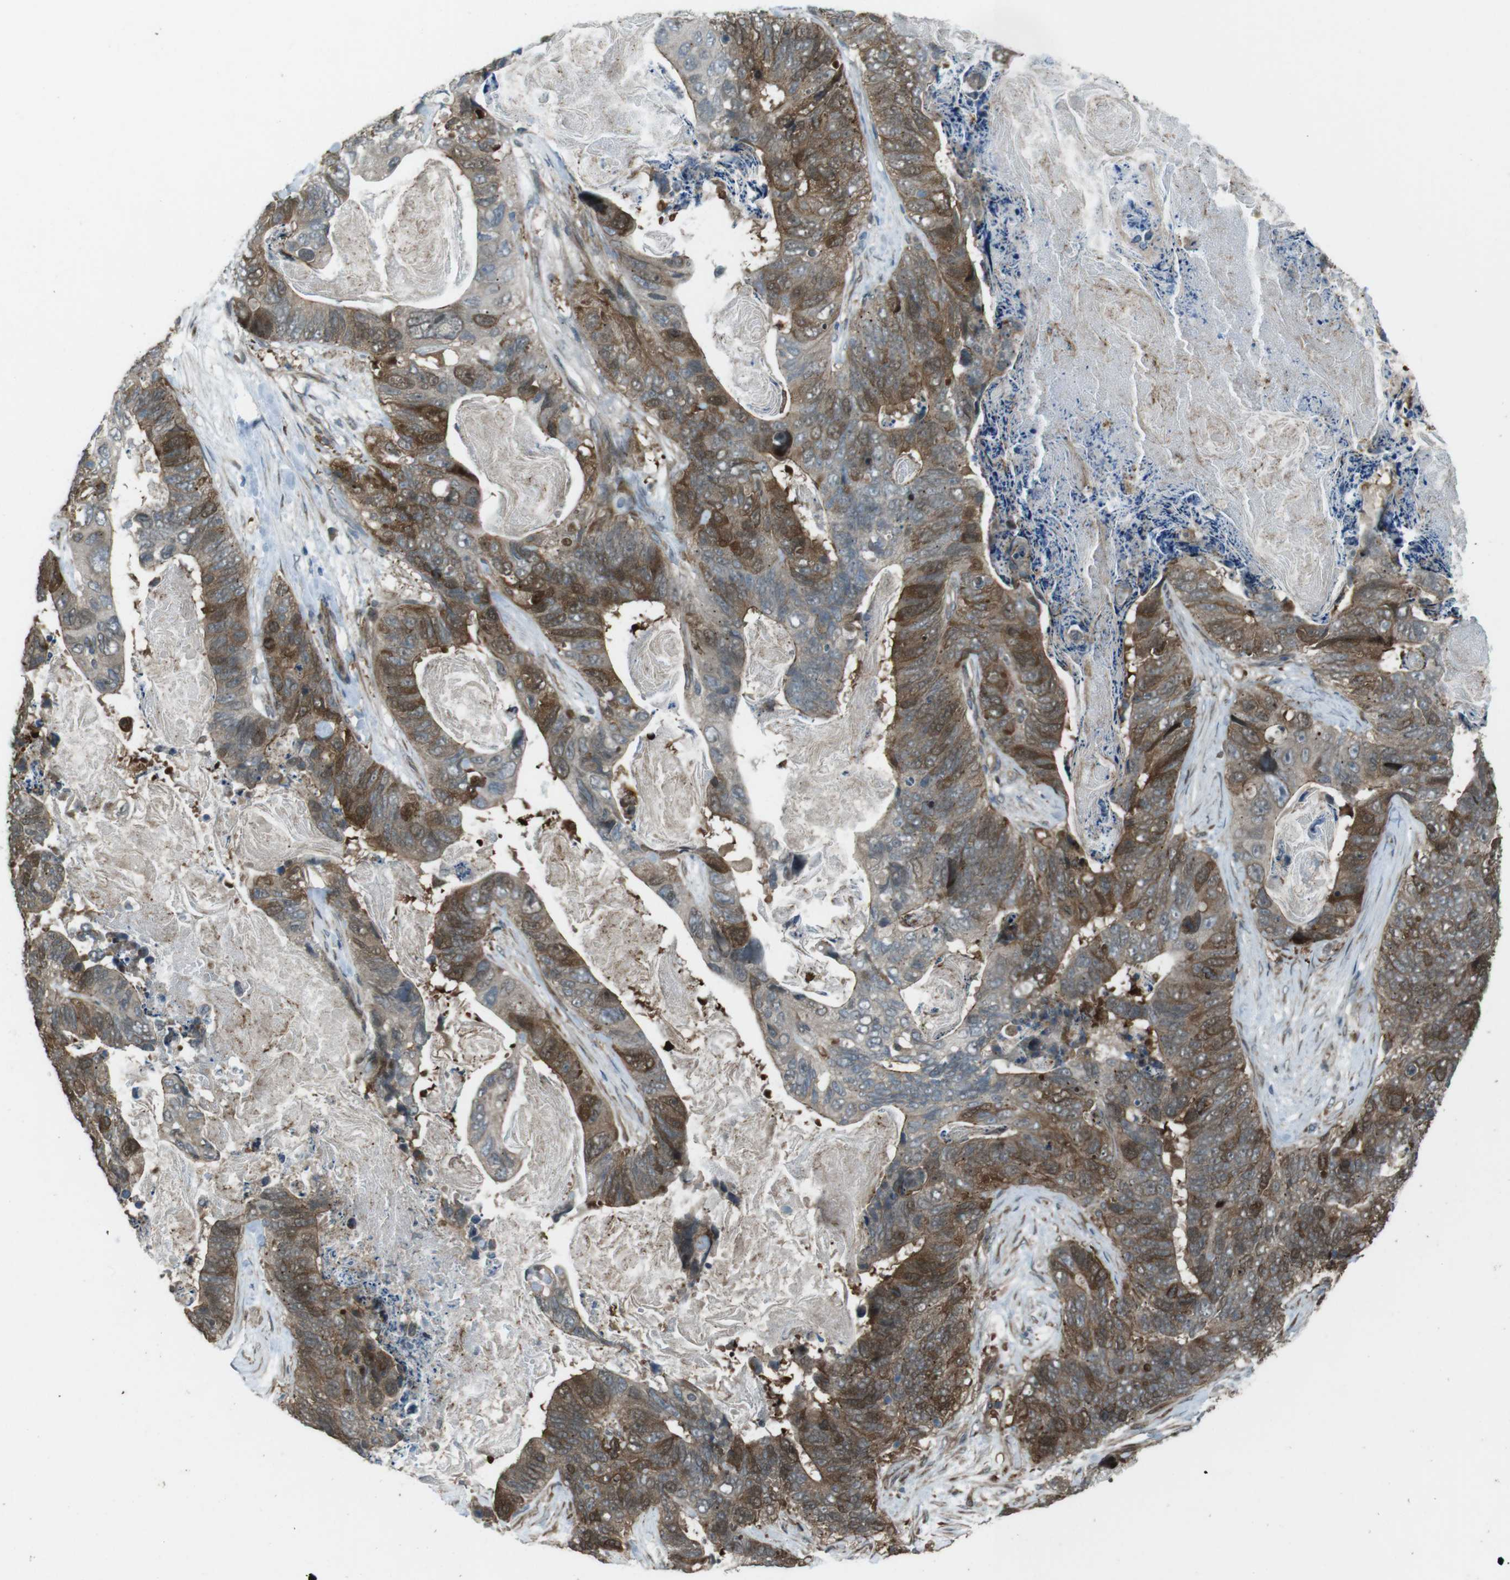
{"staining": {"intensity": "strong", "quantity": "25%-75%", "location": "cytoplasmic/membranous"}, "tissue": "stomach cancer", "cell_type": "Tumor cells", "image_type": "cancer", "snomed": [{"axis": "morphology", "description": "Adenocarcinoma, NOS"}, {"axis": "topography", "description": "Stomach"}], "caption": "Stomach cancer tissue shows strong cytoplasmic/membranous expression in about 25%-75% of tumor cells", "gene": "ZNF330", "patient": {"sex": "female", "age": 89}}